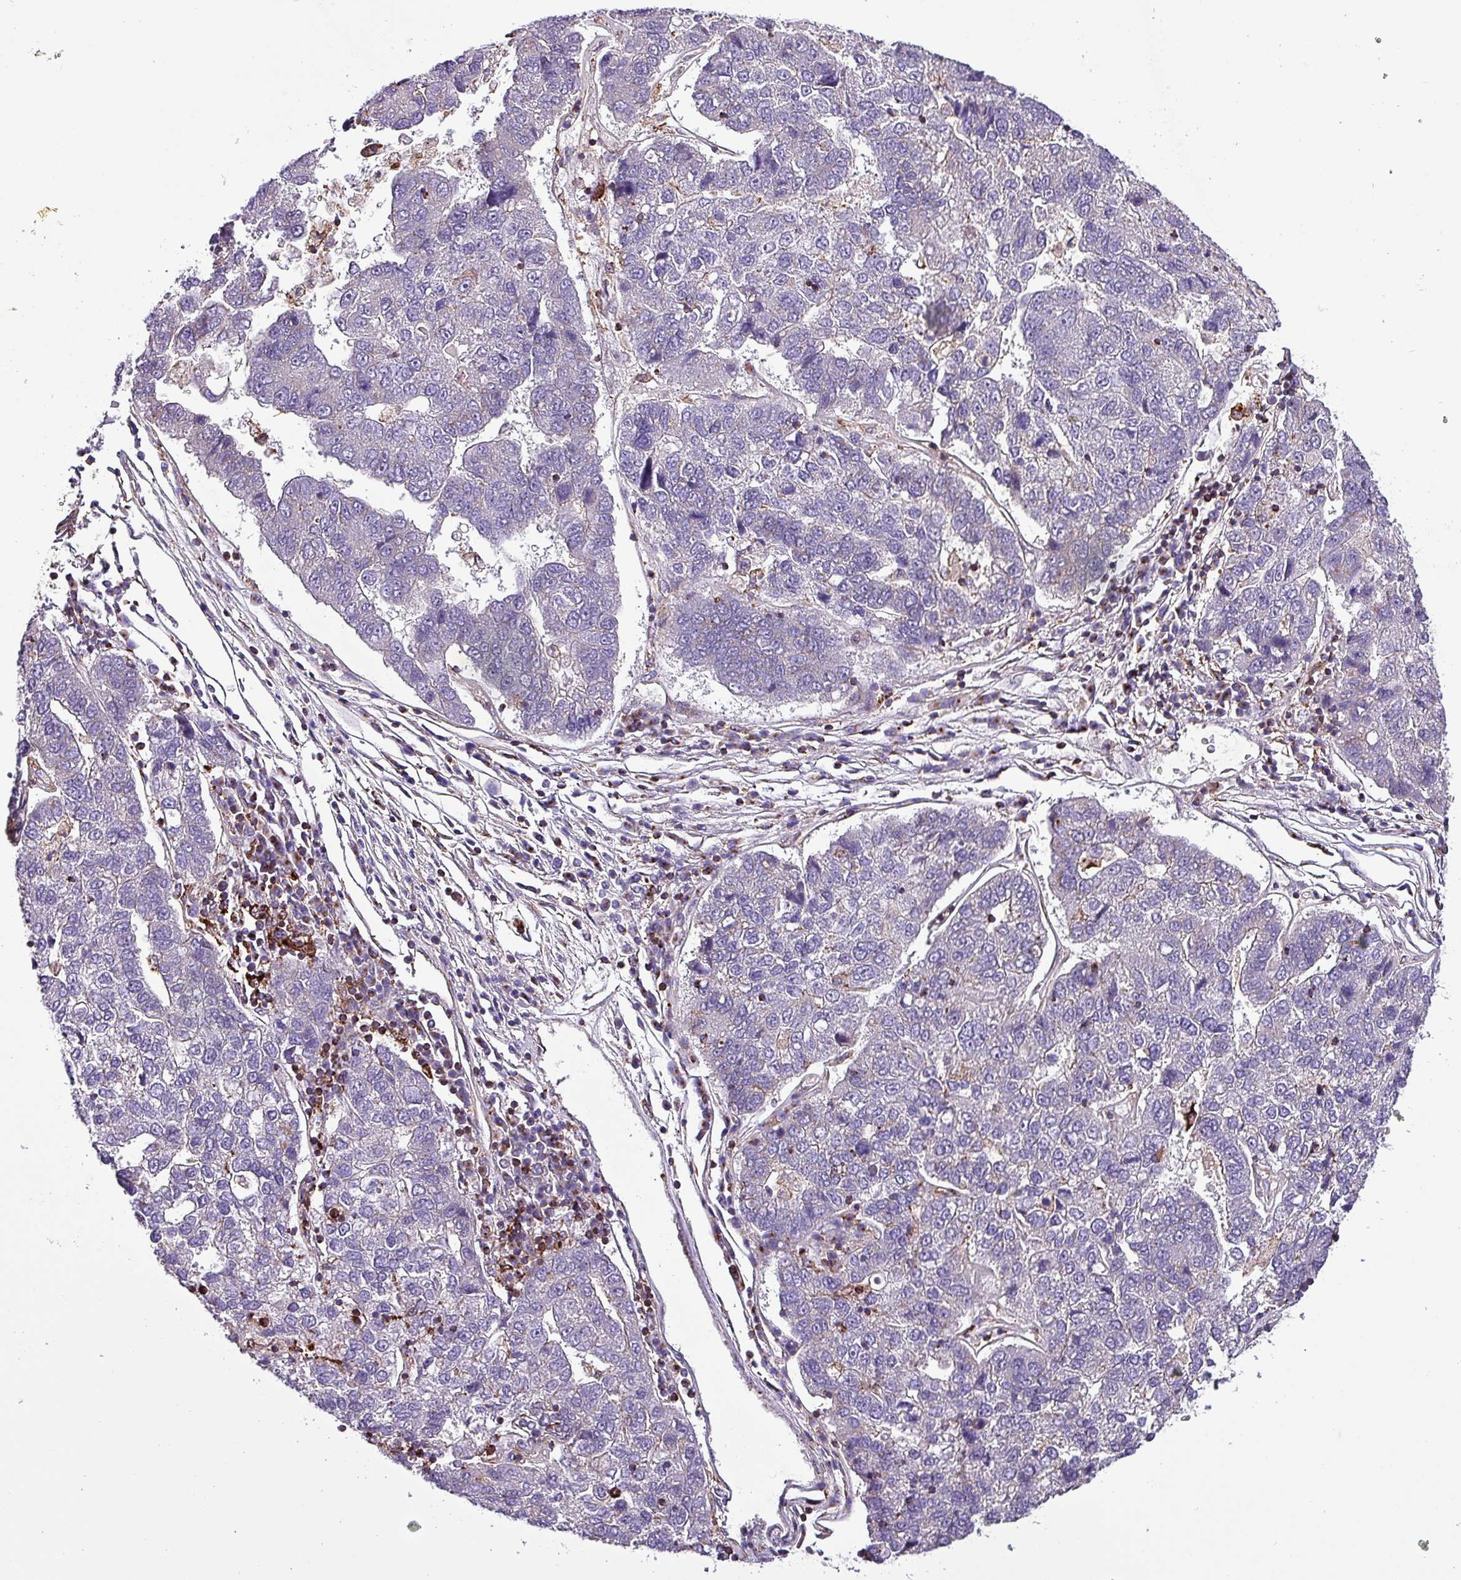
{"staining": {"intensity": "negative", "quantity": "none", "location": "none"}, "tissue": "pancreatic cancer", "cell_type": "Tumor cells", "image_type": "cancer", "snomed": [{"axis": "morphology", "description": "Adenocarcinoma, NOS"}, {"axis": "topography", "description": "Pancreas"}], "caption": "An image of human pancreatic cancer is negative for staining in tumor cells.", "gene": "VAMP4", "patient": {"sex": "female", "age": 61}}